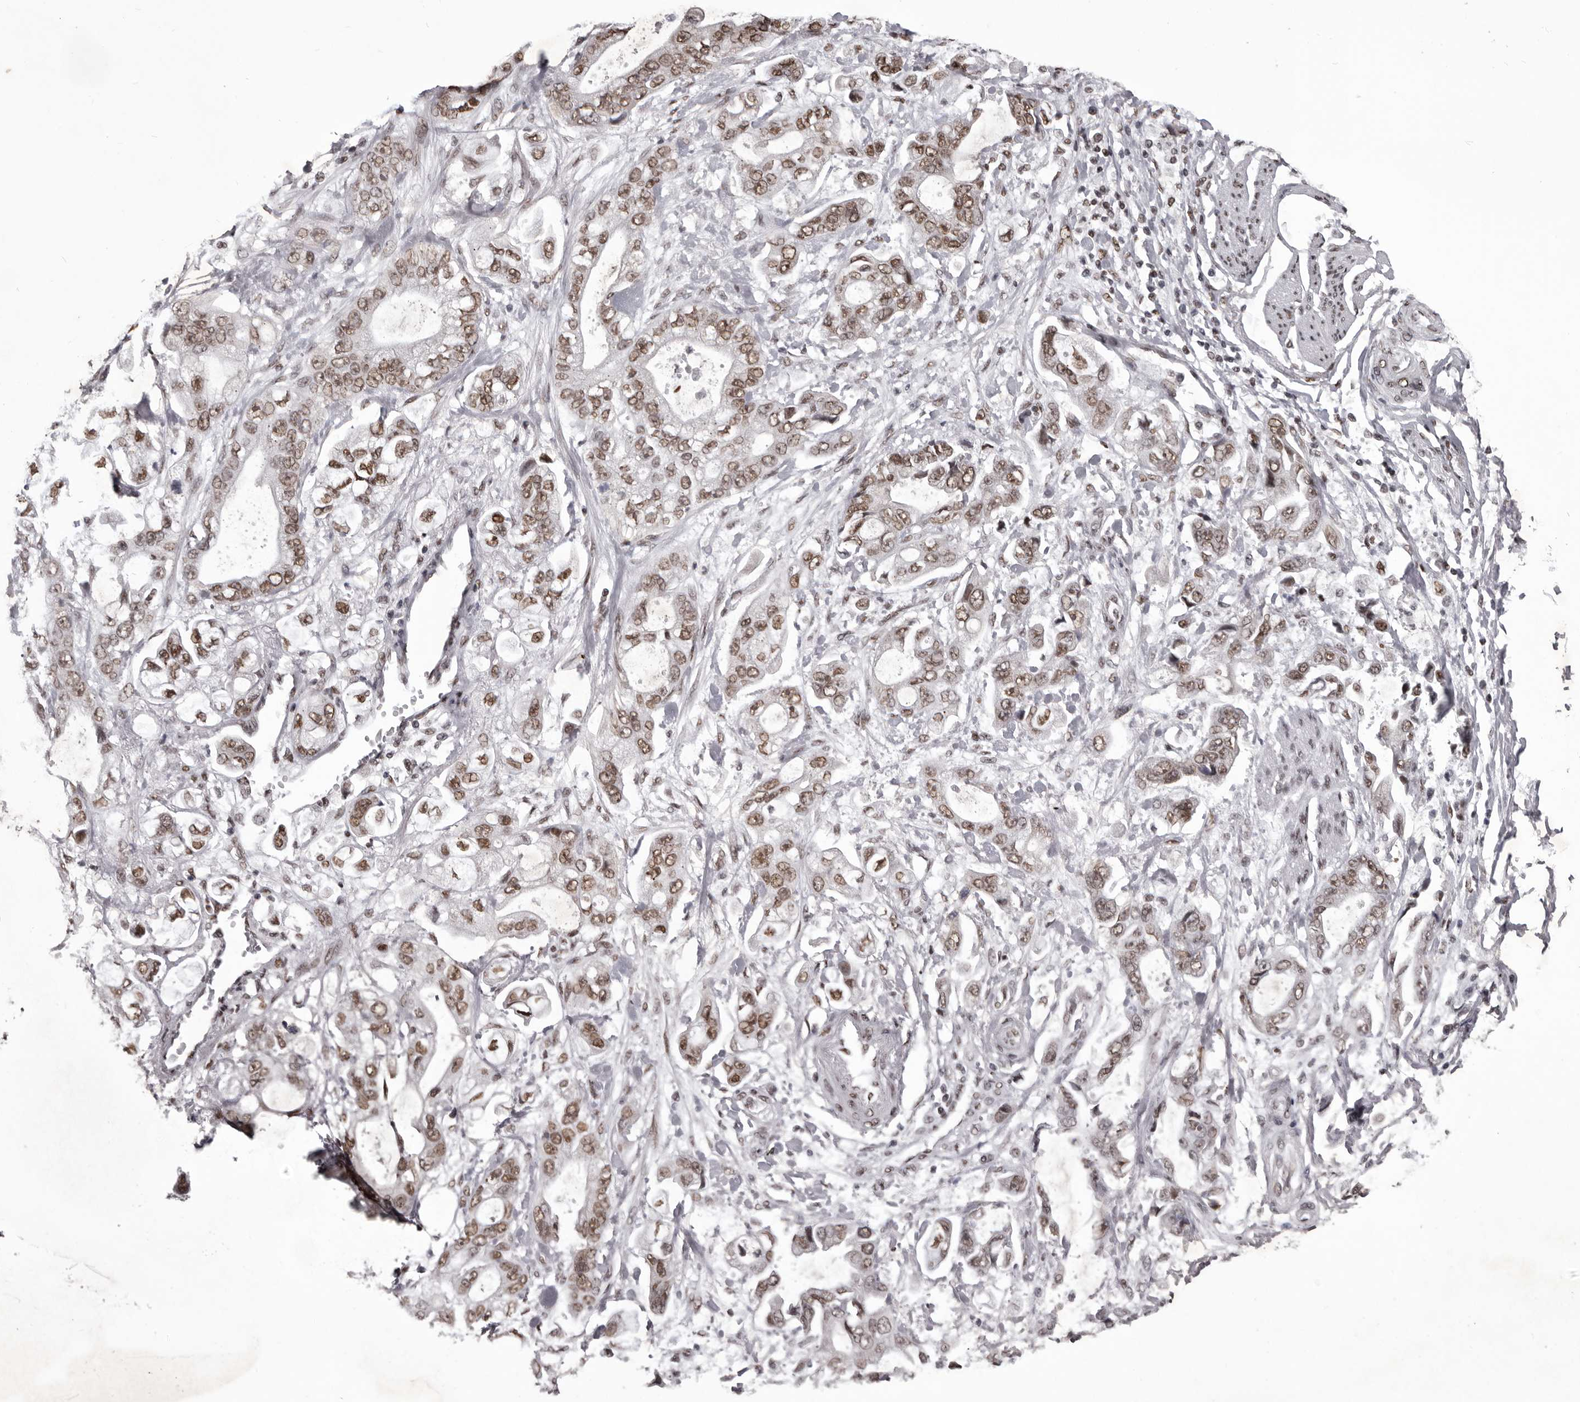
{"staining": {"intensity": "moderate", "quantity": ">75%", "location": "nuclear"}, "tissue": "stomach cancer", "cell_type": "Tumor cells", "image_type": "cancer", "snomed": [{"axis": "morphology", "description": "Normal tissue, NOS"}, {"axis": "morphology", "description": "Adenocarcinoma, NOS"}, {"axis": "topography", "description": "Stomach"}], "caption": "Brown immunohistochemical staining in stomach adenocarcinoma shows moderate nuclear positivity in about >75% of tumor cells.", "gene": "NUMA1", "patient": {"sex": "male", "age": 62}}